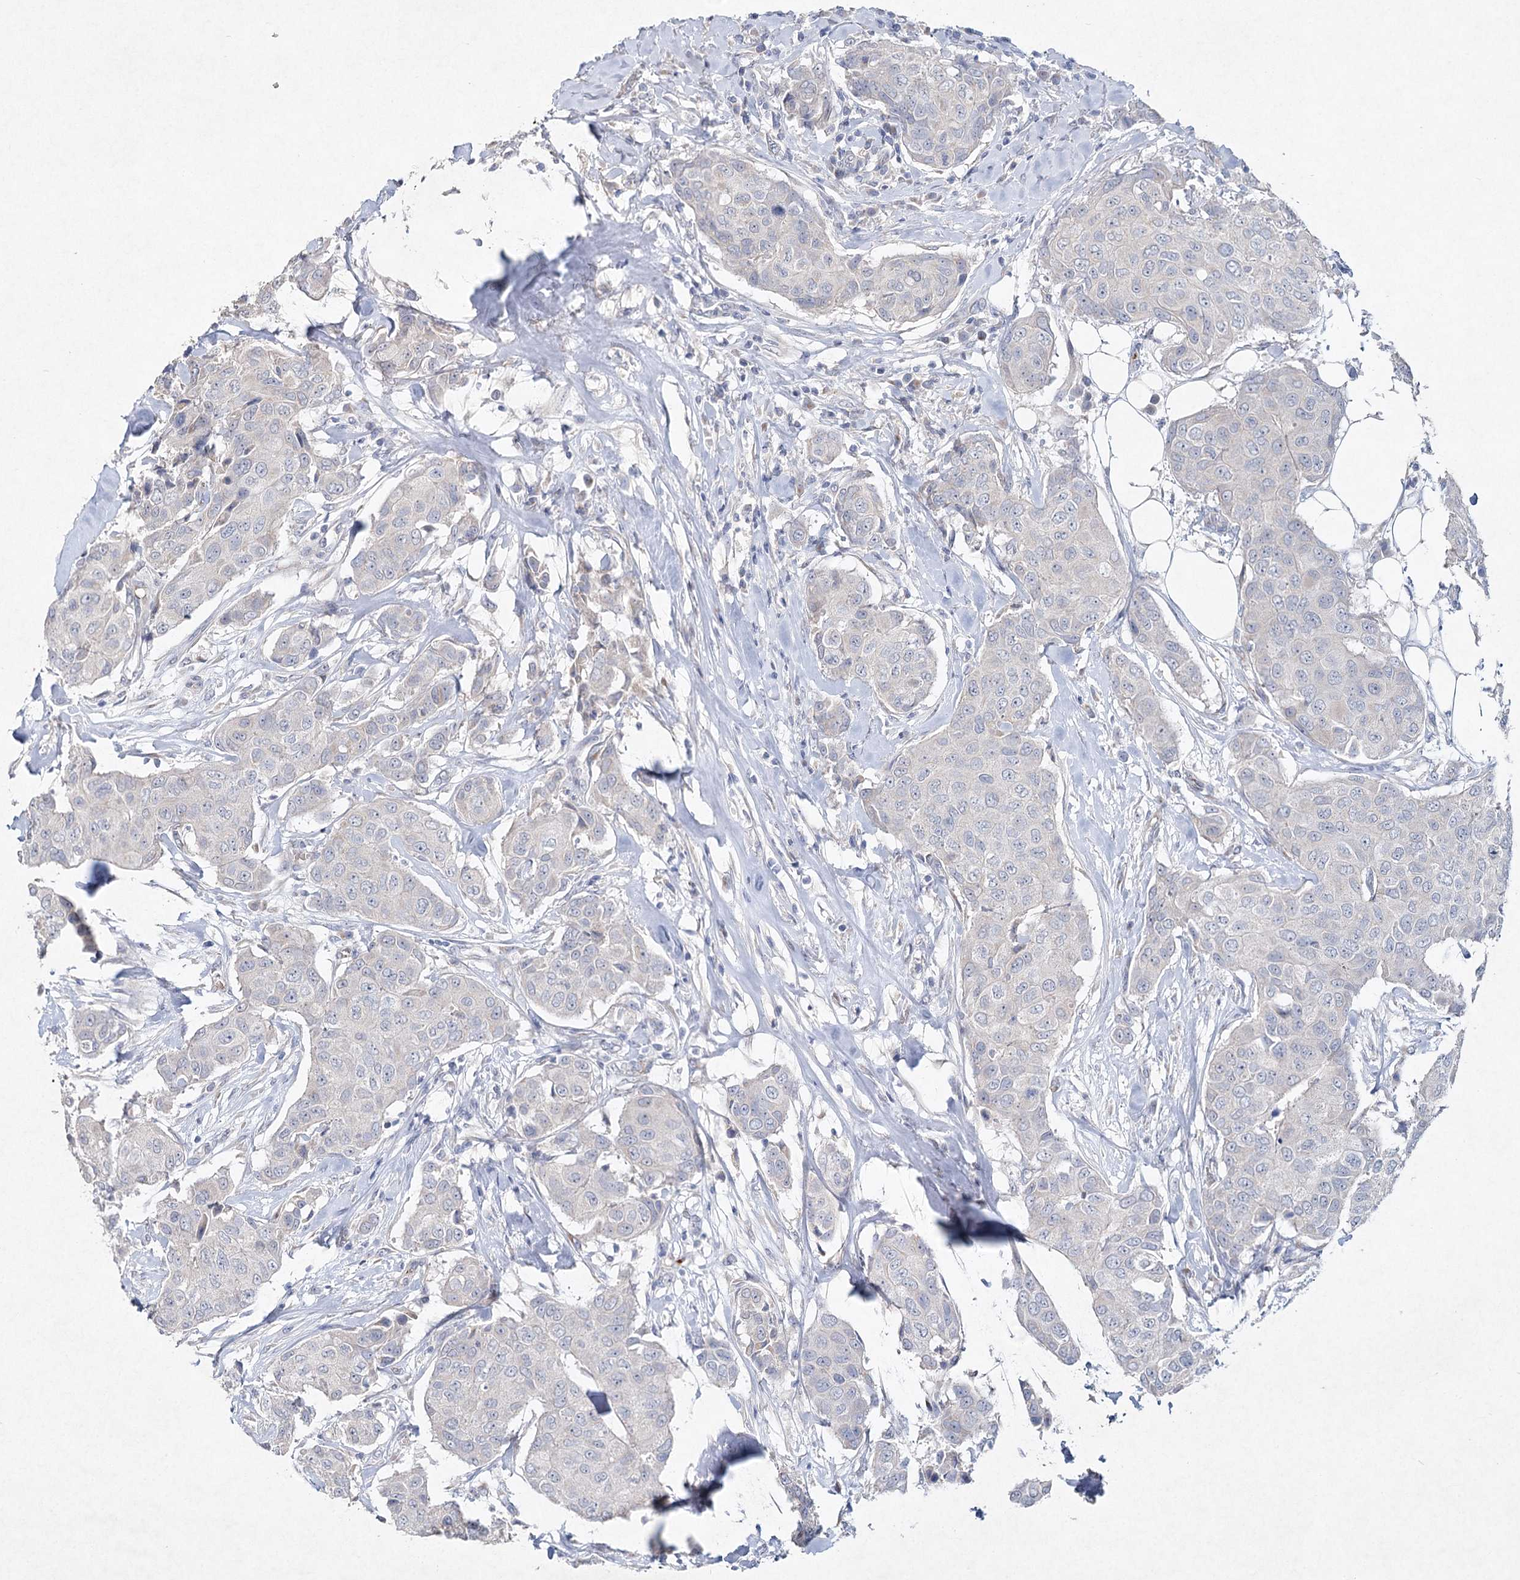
{"staining": {"intensity": "negative", "quantity": "none", "location": "none"}, "tissue": "breast cancer", "cell_type": "Tumor cells", "image_type": "cancer", "snomed": [{"axis": "morphology", "description": "Duct carcinoma"}, {"axis": "topography", "description": "Breast"}], "caption": "Breast invasive ductal carcinoma stained for a protein using immunohistochemistry (IHC) reveals no expression tumor cells.", "gene": "RFX6", "patient": {"sex": "female", "age": 80}}